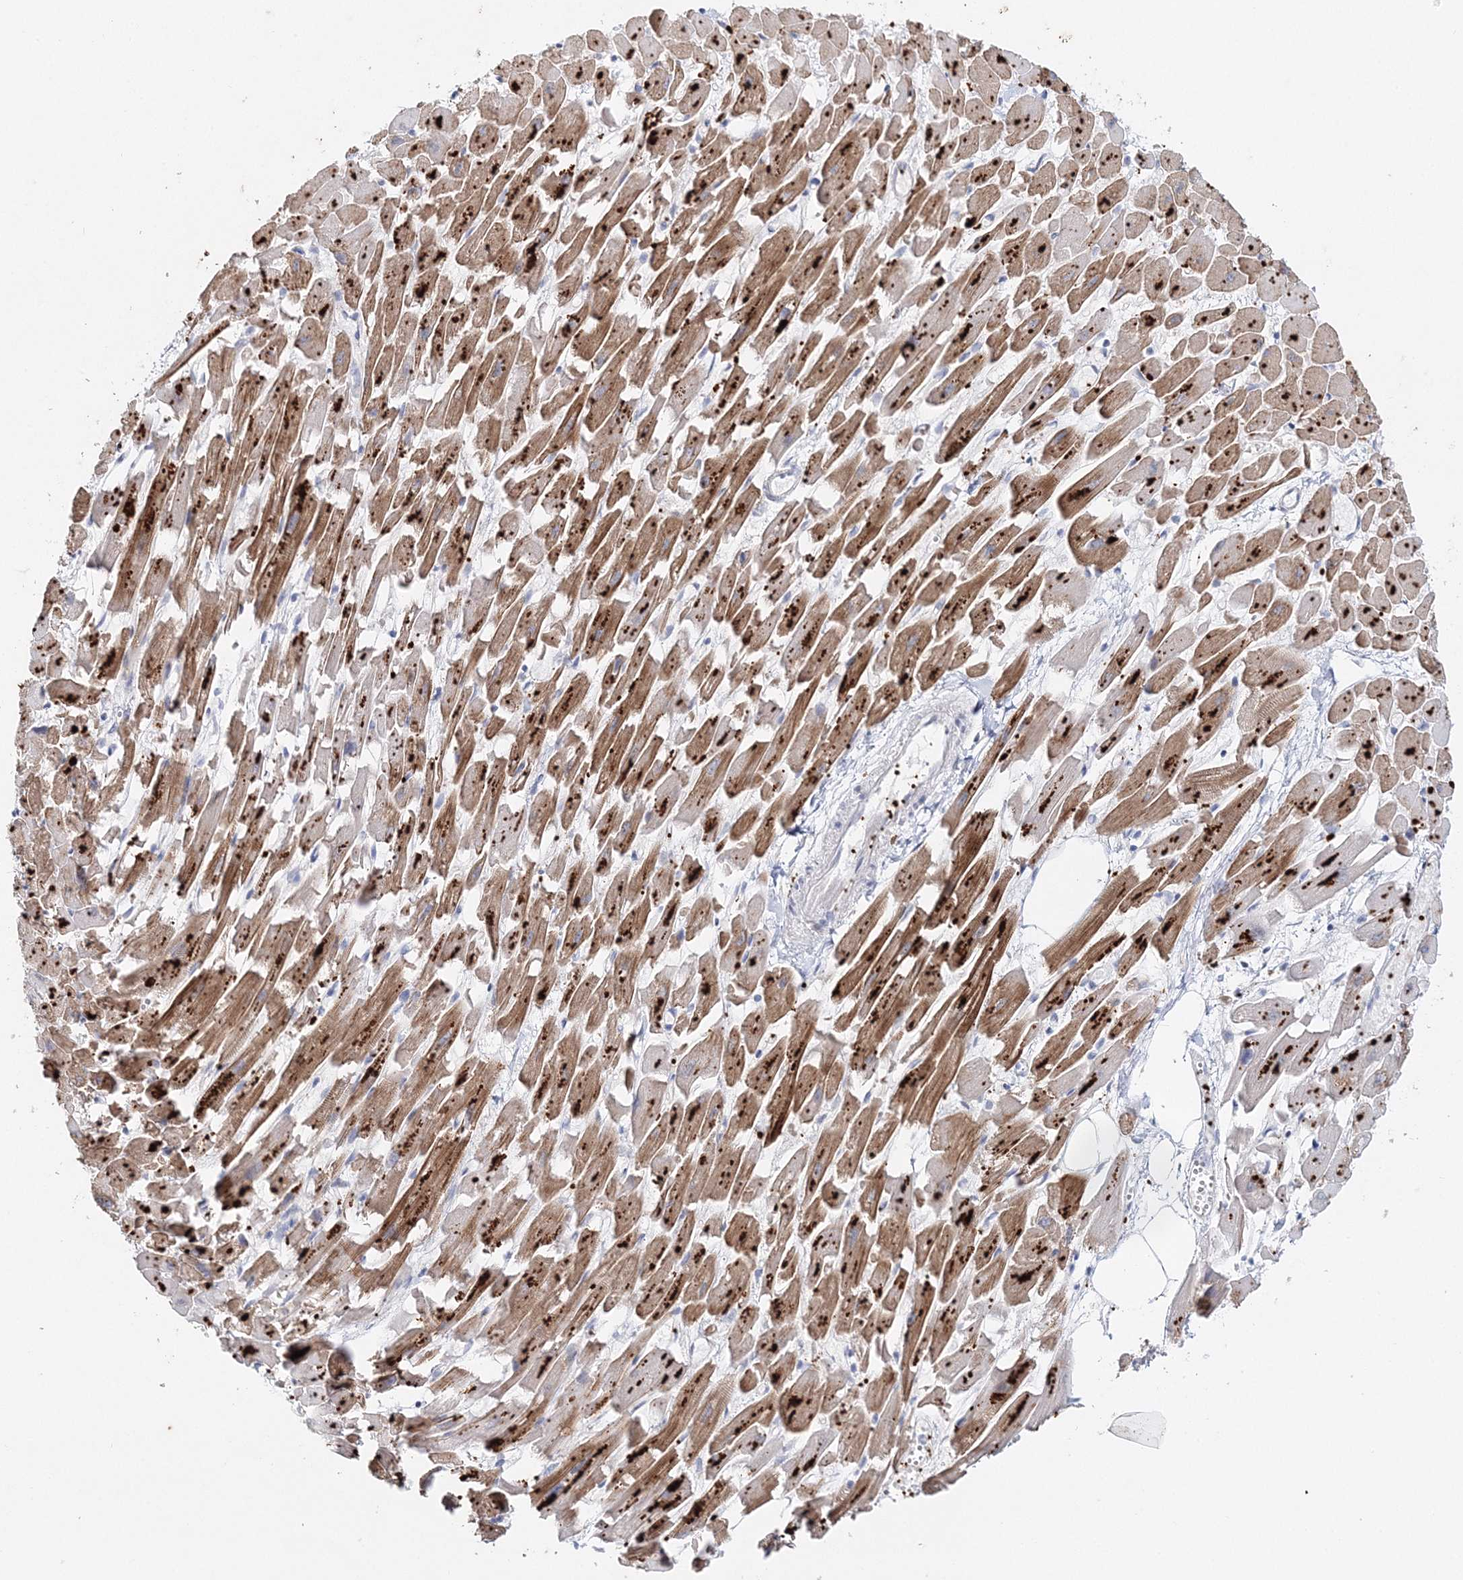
{"staining": {"intensity": "strong", "quantity": ">75%", "location": "cytoplasmic/membranous"}, "tissue": "heart muscle", "cell_type": "Cardiomyocytes", "image_type": "normal", "snomed": [{"axis": "morphology", "description": "Normal tissue, NOS"}, {"axis": "topography", "description": "Heart"}], "caption": "Cardiomyocytes reveal high levels of strong cytoplasmic/membranous staining in approximately >75% of cells in unremarkable heart muscle. (IHC, brightfield microscopy, high magnification).", "gene": "MYOZ2", "patient": {"sex": "female", "age": 64}}